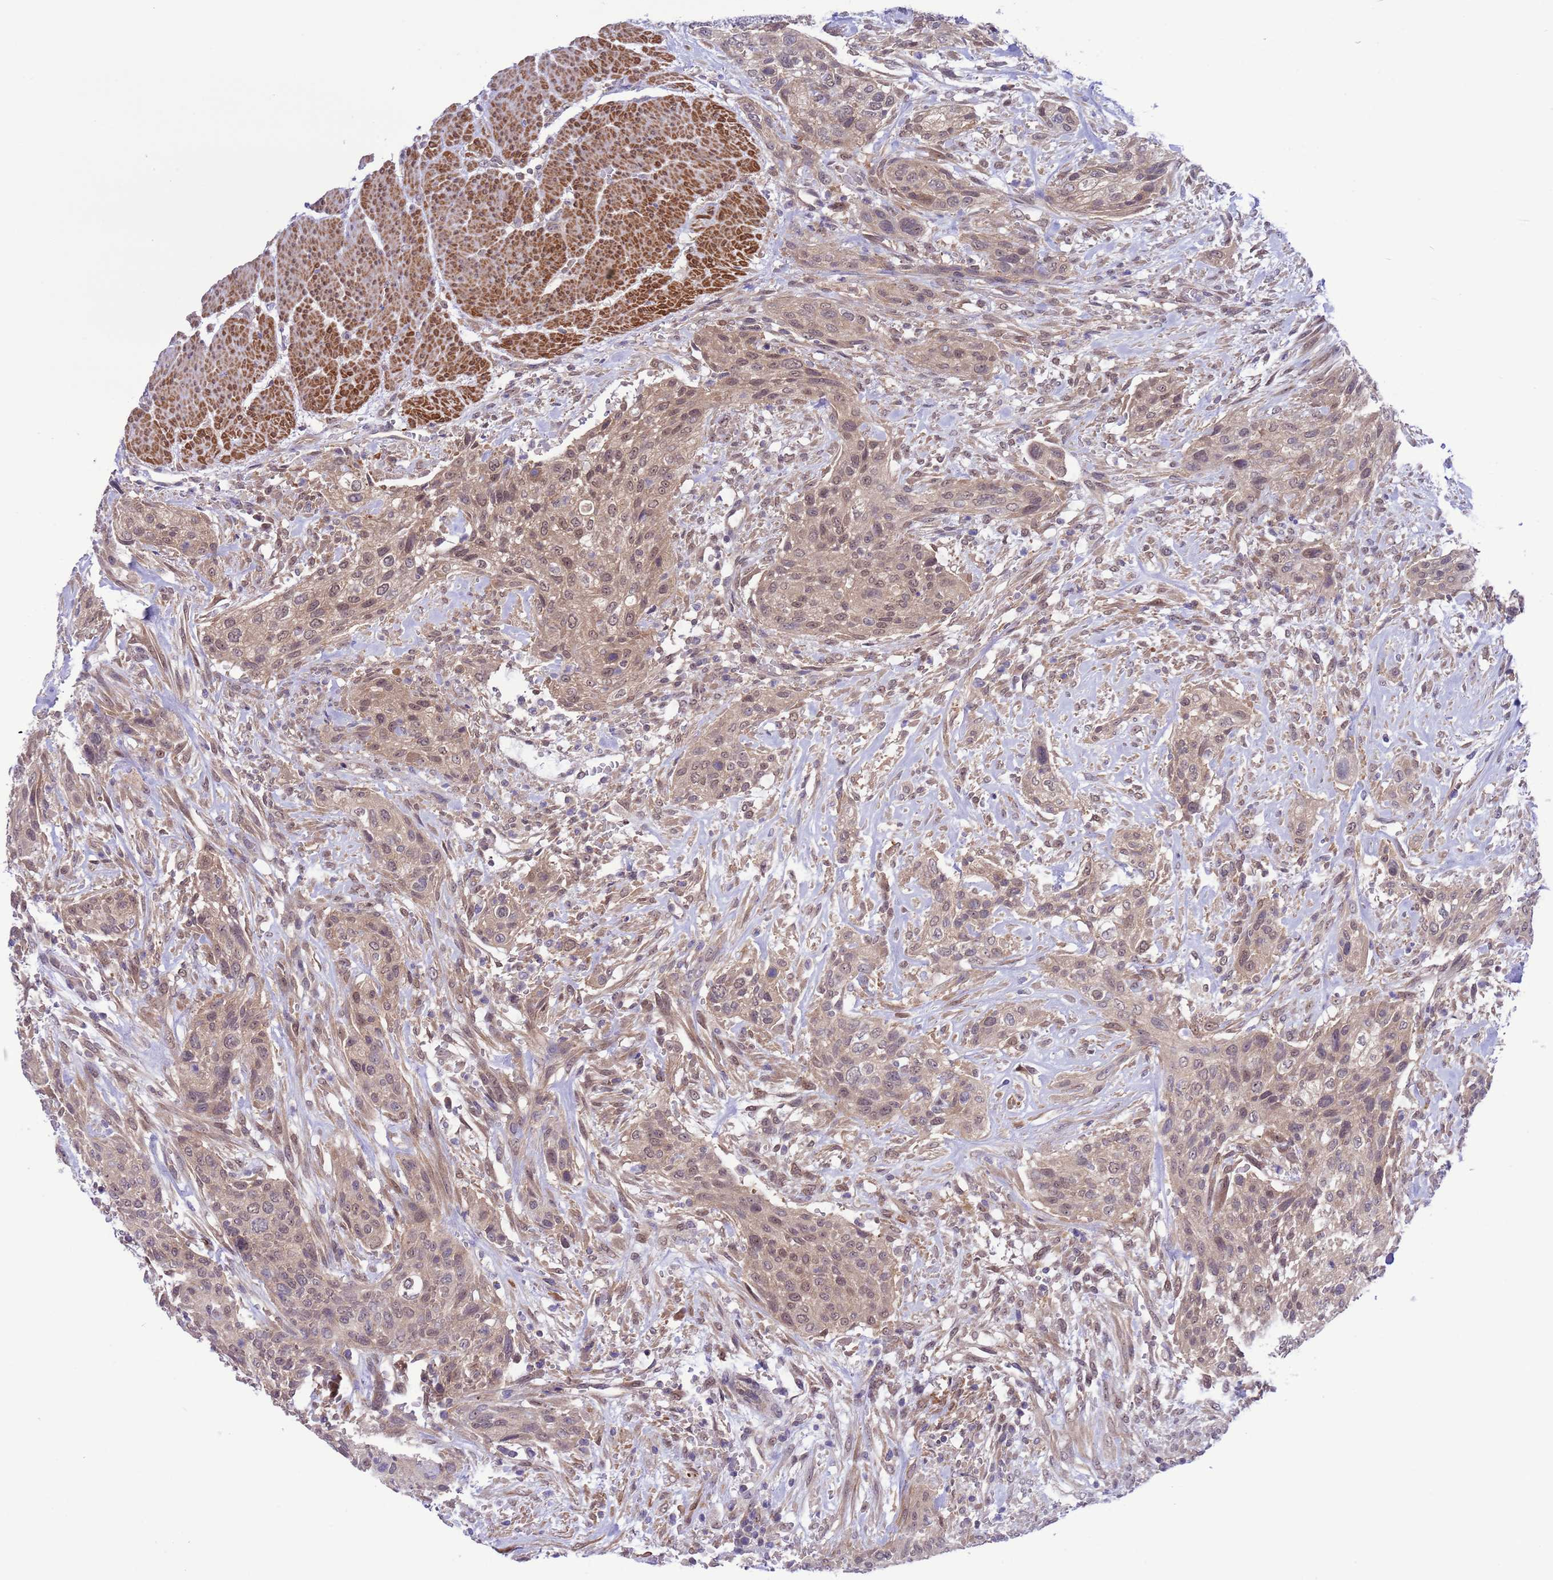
{"staining": {"intensity": "weak", "quantity": ">75%", "location": "cytoplasmic/membranous,nuclear"}, "tissue": "urothelial cancer", "cell_type": "Tumor cells", "image_type": "cancer", "snomed": [{"axis": "morphology", "description": "Urothelial carcinoma, High grade"}, {"axis": "topography", "description": "Urinary bladder"}], "caption": "Protein staining shows weak cytoplasmic/membranous and nuclear expression in about >75% of tumor cells in urothelial carcinoma (high-grade).", "gene": "ZNF461", "patient": {"sex": "male", "age": 35}}